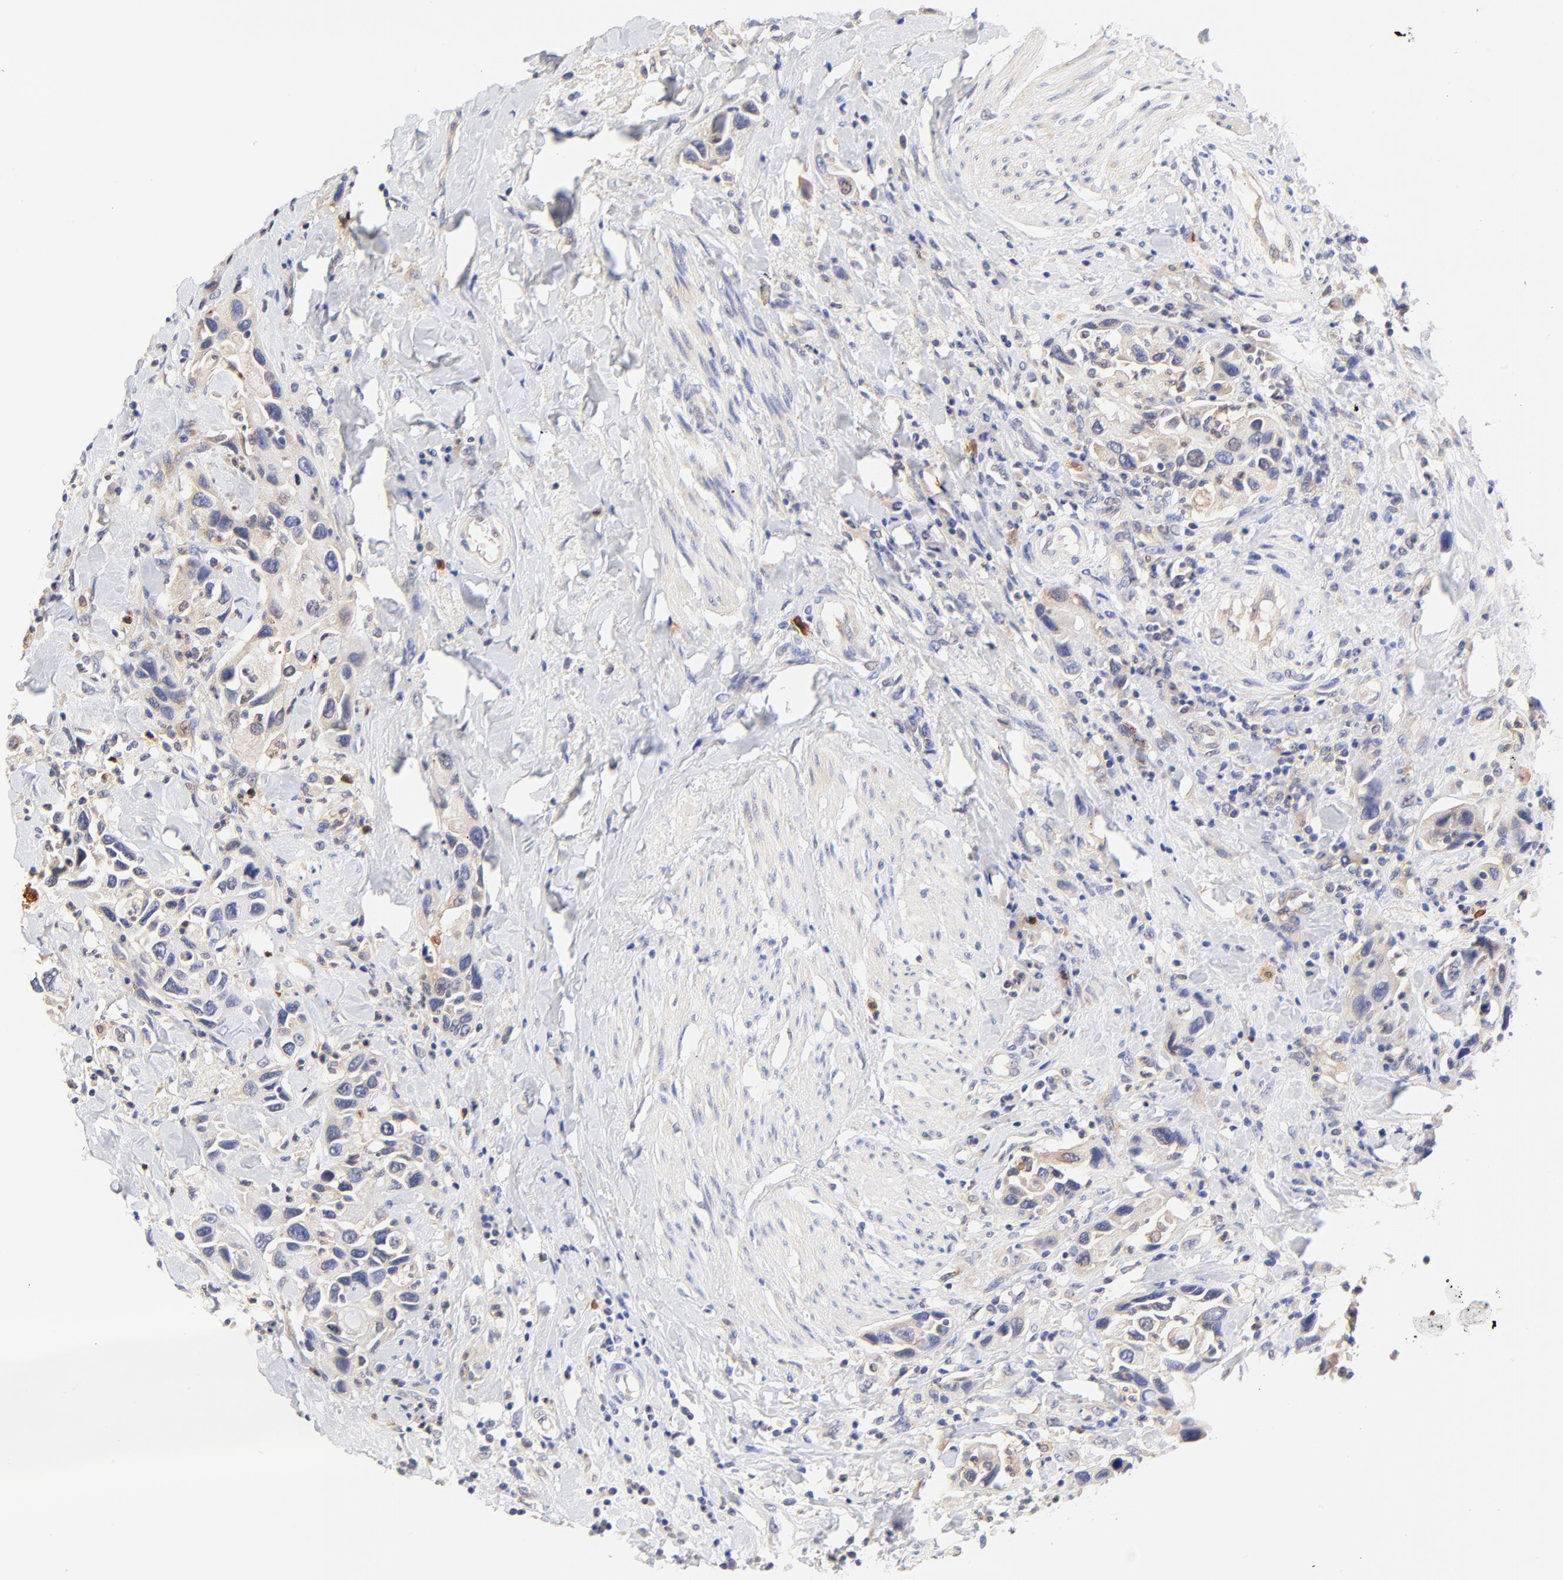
{"staining": {"intensity": "weak", "quantity": "25%-75%", "location": "cytoplasmic/membranous"}, "tissue": "urothelial cancer", "cell_type": "Tumor cells", "image_type": "cancer", "snomed": [{"axis": "morphology", "description": "Urothelial carcinoma, High grade"}, {"axis": "topography", "description": "Urinary bladder"}], "caption": "This is a photomicrograph of IHC staining of urothelial cancer, which shows weak expression in the cytoplasmic/membranous of tumor cells.", "gene": "PTK7", "patient": {"sex": "male", "age": 66}}